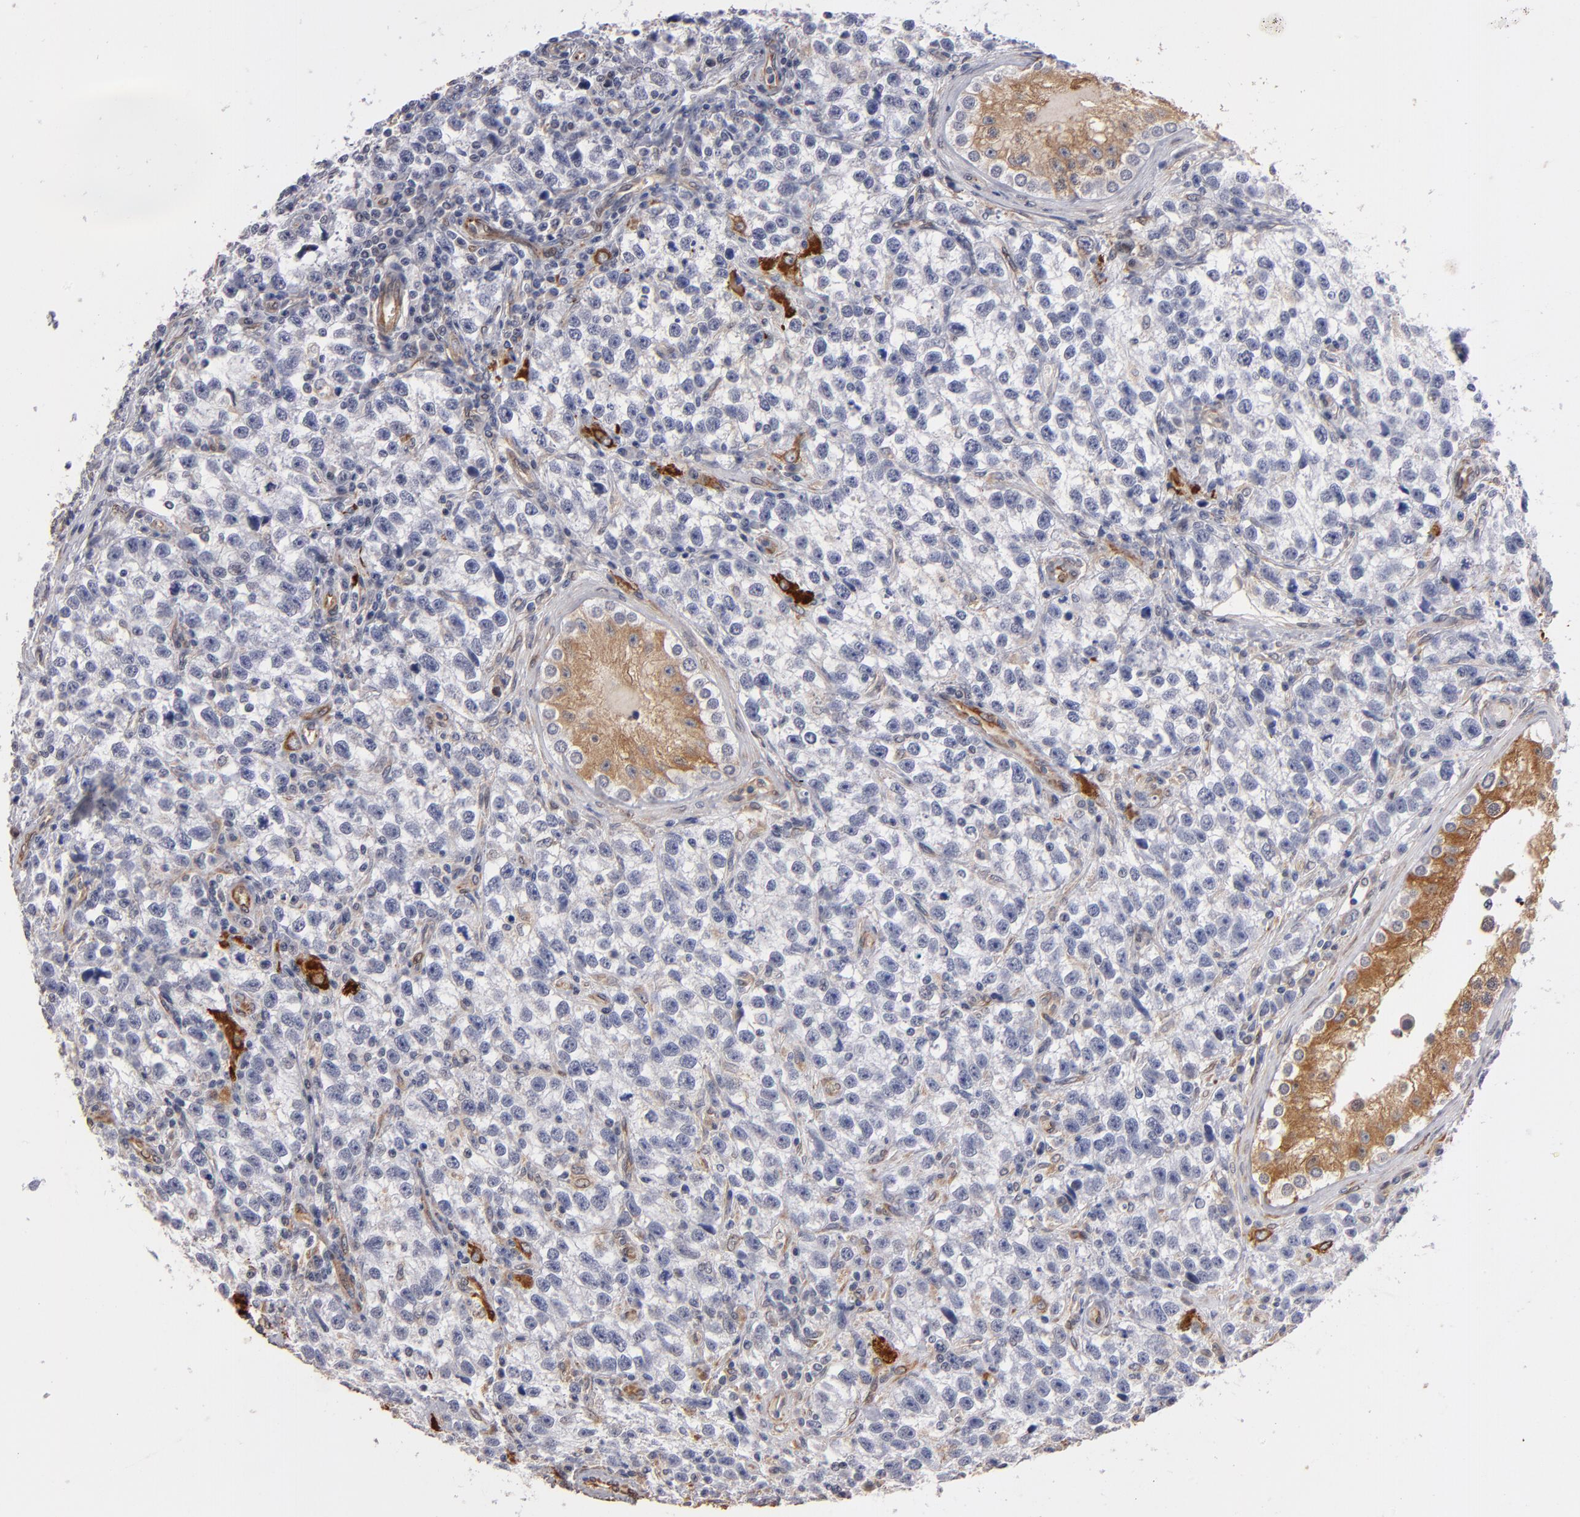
{"staining": {"intensity": "weak", "quantity": "<25%", "location": "cytoplasmic/membranous"}, "tissue": "testis cancer", "cell_type": "Tumor cells", "image_type": "cancer", "snomed": [{"axis": "morphology", "description": "Seminoma, NOS"}, {"axis": "topography", "description": "Testis"}], "caption": "Tumor cells show no significant expression in testis seminoma.", "gene": "PGRMC1", "patient": {"sex": "male", "age": 38}}